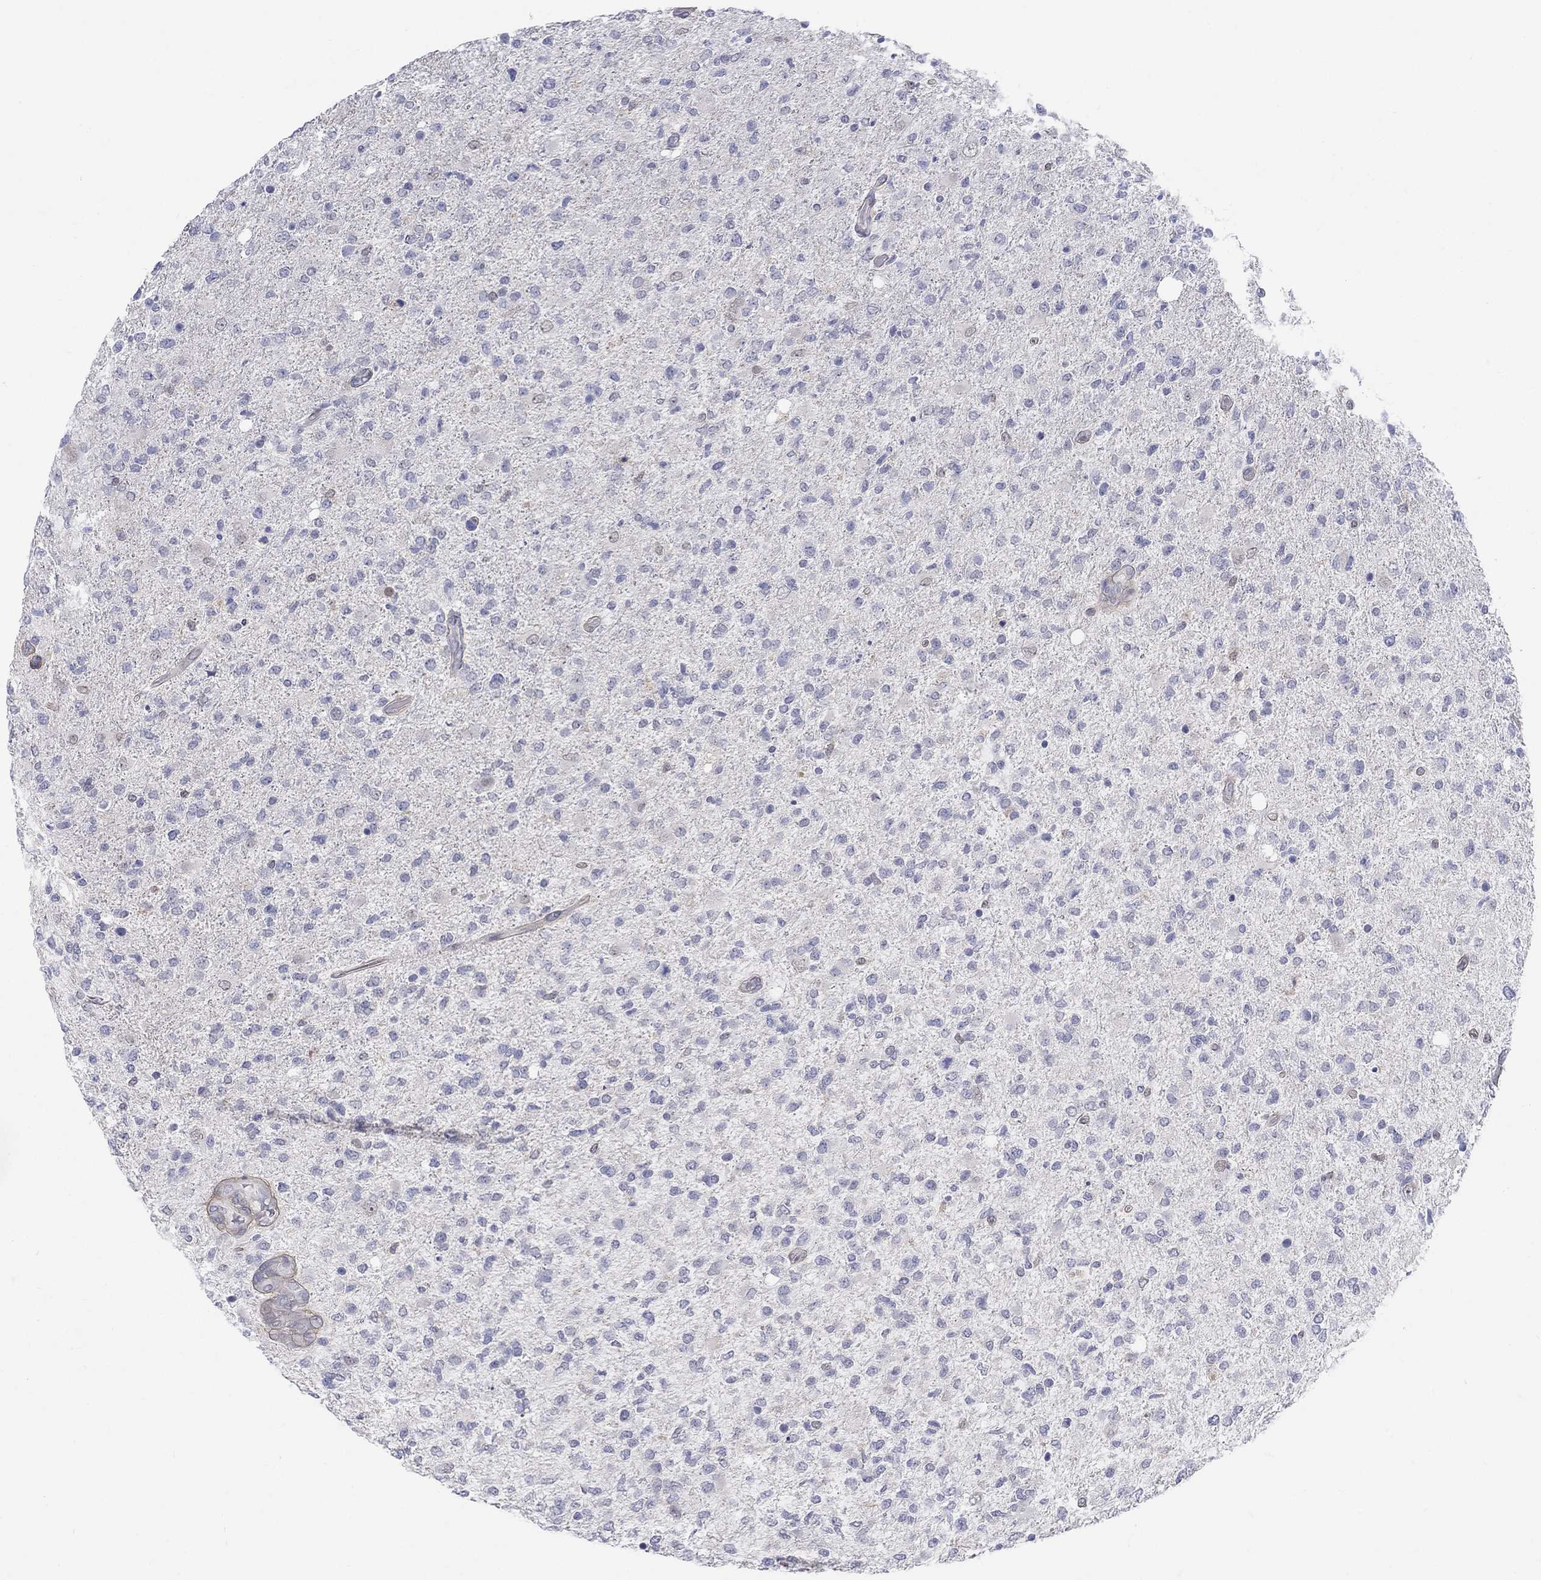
{"staining": {"intensity": "negative", "quantity": "none", "location": "none"}, "tissue": "glioma", "cell_type": "Tumor cells", "image_type": "cancer", "snomed": [{"axis": "morphology", "description": "Glioma, malignant, High grade"}, {"axis": "topography", "description": "Cerebral cortex"}], "caption": "Tumor cells are negative for brown protein staining in malignant high-grade glioma. (DAB immunohistochemistry visualized using brightfield microscopy, high magnification).", "gene": "EGFLAM", "patient": {"sex": "male", "age": 70}}